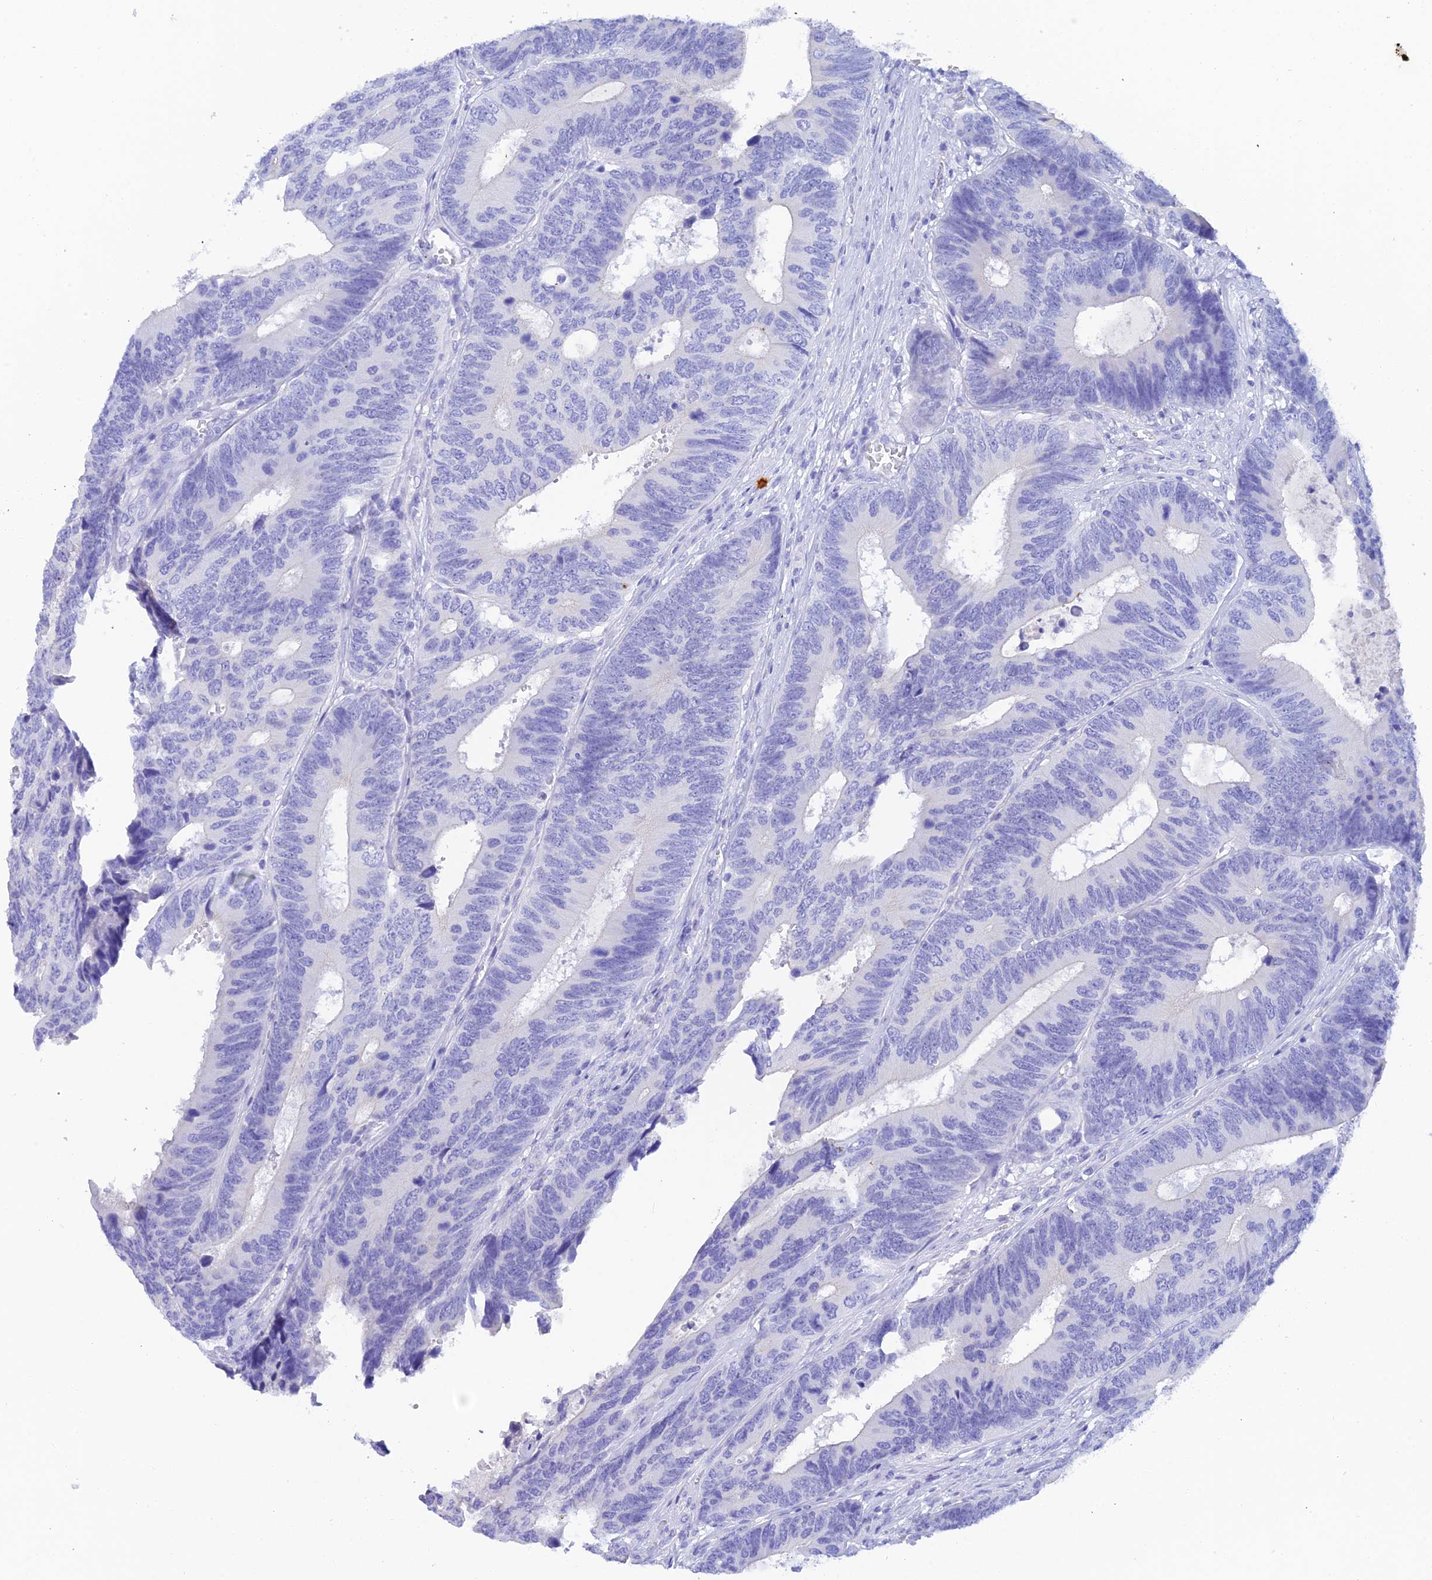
{"staining": {"intensity": "negative", "quantity": "none", "location": "none"}, "tissue": "colorectal cancer", "cell_type": "Tumor cells", "image_type": "cancer", "snomed": [{"axis": "morphology", "description": "Adenocarcinoma, NOS"}, {"axis": "topography", "description": "Colon"}], "caption": "Histopathology image shows no protein positivity in tumor cells of colorectal adenocarcinoma tissue. The staining is performed using DAB brown chromogen with nuclei counter-stained in using hematoxylin.", "gene": "REG1A", "patient": {"sex": "male", "age": 87}}